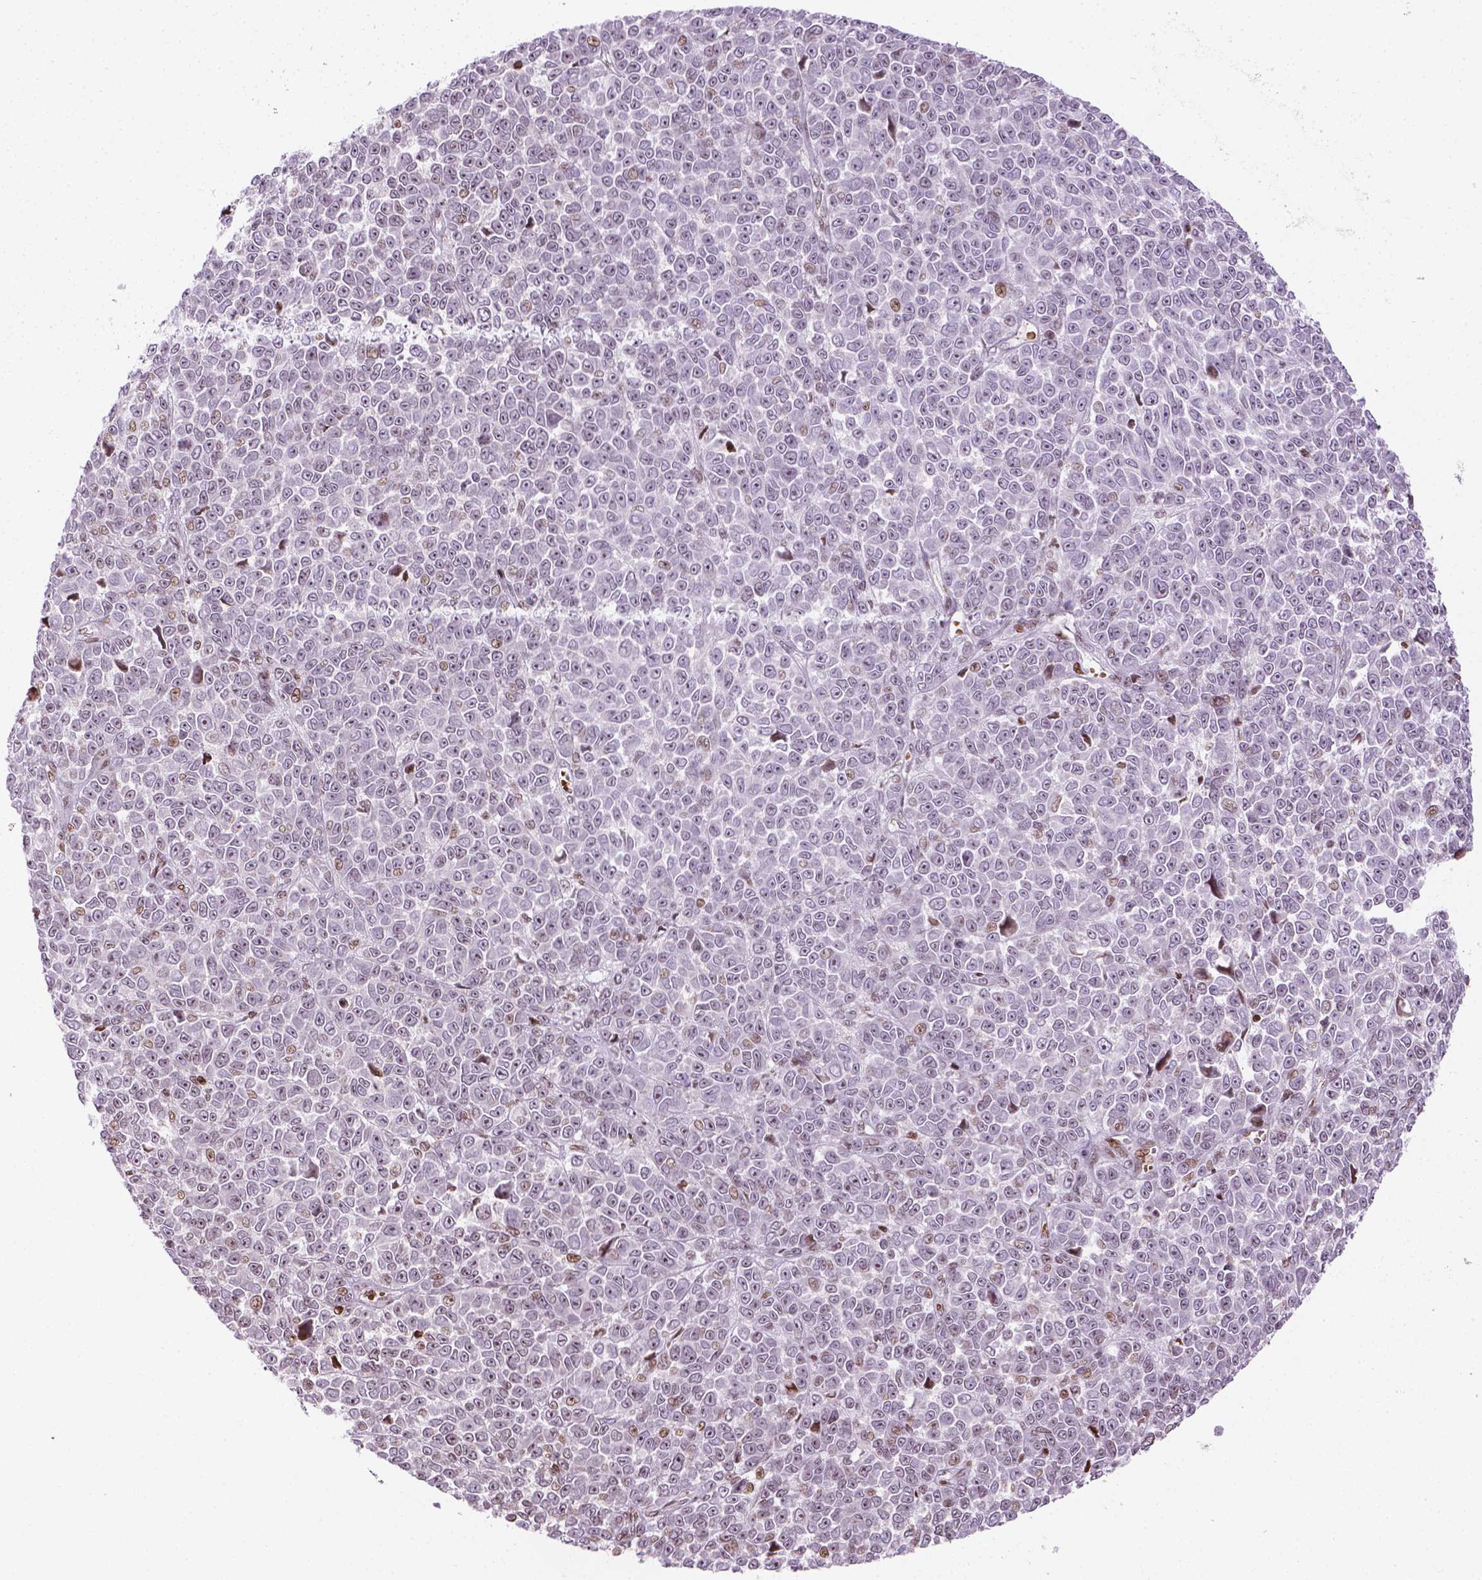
{"staining": {"intensity": "negative", "quantity": "none", "location": "none"}, "tissue": "melanoma", "cell_type": "Tumor cells", "image_type": "cancer", "snomed": [{"axis": "morphology", "description": "Malignant melanoma, NOS"}, {"axis": "topography", "description": "Skin"}], "caption": "Immunohistochemical staining of melanoma reveals no significant expression in tumor cells.", "gene": "PIP4K2A", "patient": {"sex": "female", "age": 95}}